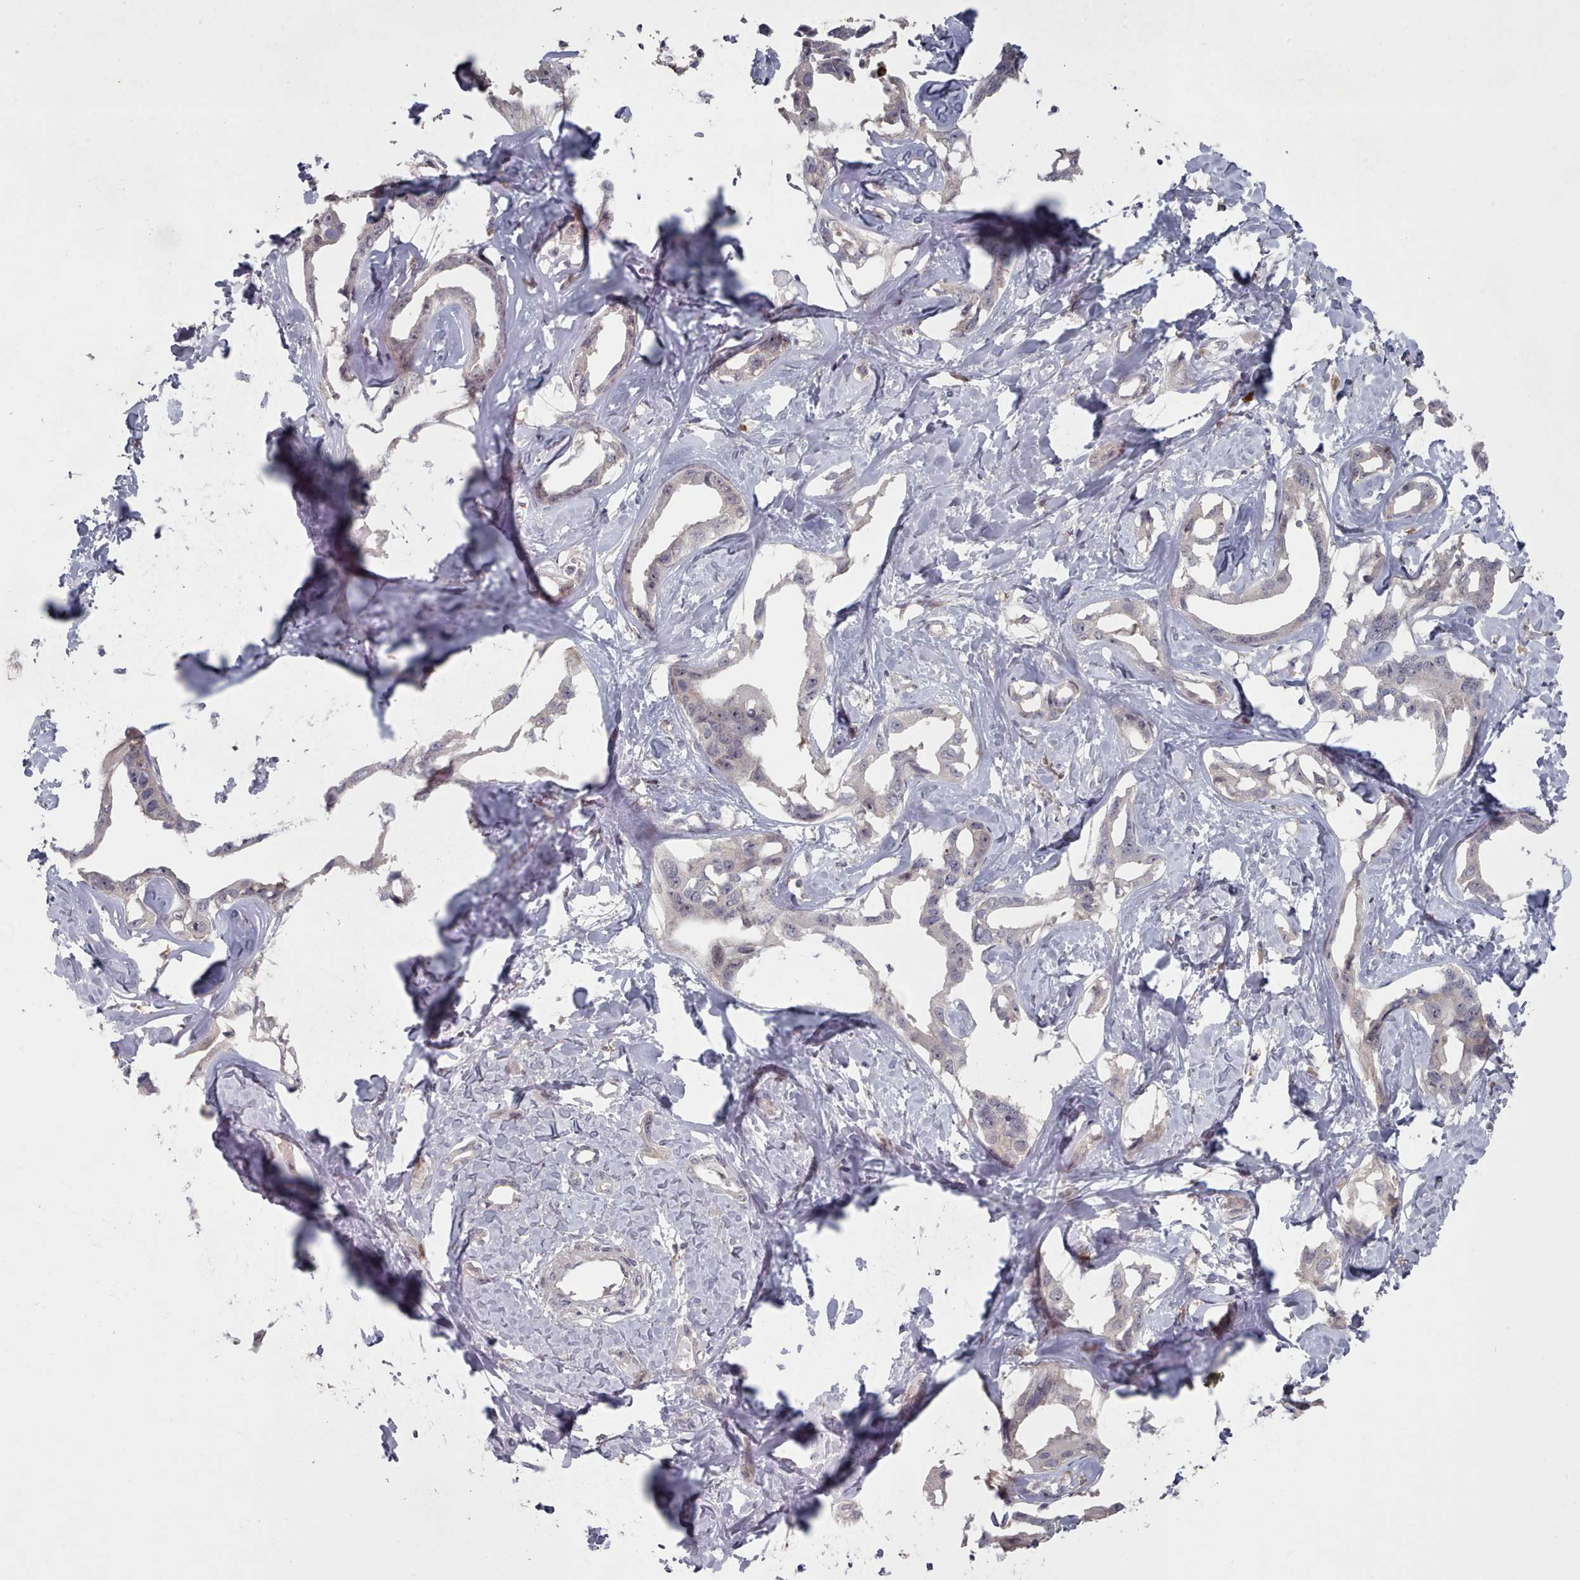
{"staining": {"intensity": "negative", "quantity": "none", "location": "none"}, "tissue": "liver cancer", "cell_type": "Tumor cells", "image_type": "cancer", "snomed": [{"axis": "morphology", "description": "Cholangiocarcinoma"}, {"axis": "topography", "description": "Liver"}], "caption": "Immunohistochemistry (IHC) of human cholangiocarcinoma (liver) reveals no expression in tumor cells. (DAB immunohistochemistry, high magnification).", "gene": "COL8A2", "patient": {"sex": "male", "age": 59}}